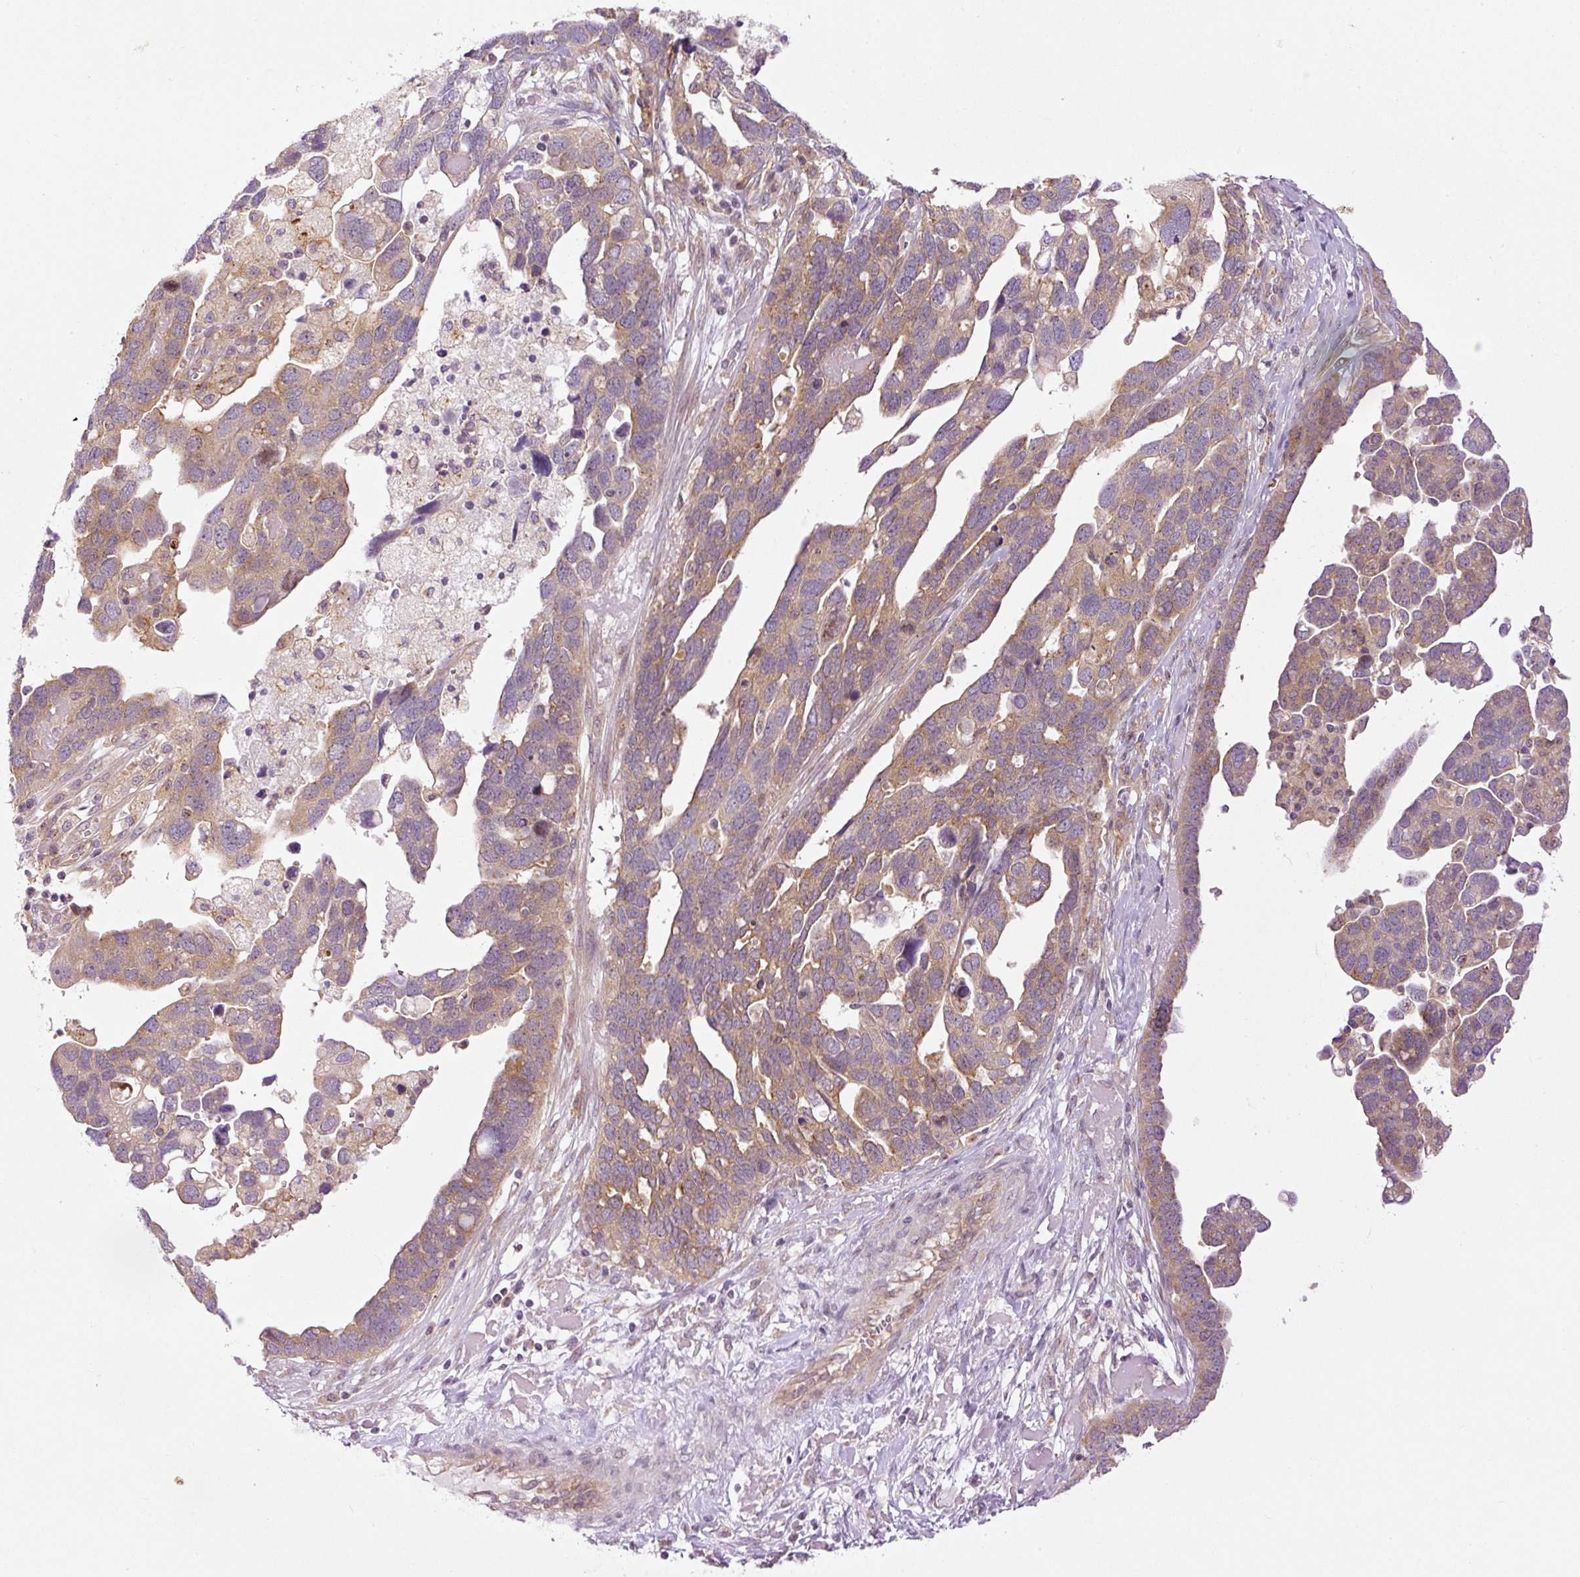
{"staining": {"intensity": "moderate", "quantity": ">75%", "location": "cytoplasmic/membranous"}, "tissue": "ovarian cancer", "cell_type": "Tumor cells", "image_type": "cancer", "snomed": [{"axis": "morphology", "description": "Cystadenocarcinoma, serous, NOS"}, {"axis": "topography", "description": "Ovary"}], "caption": "Ovarian cancer stained for a protein demonstrates moderate cytoplasmic/membranous positivity in tumor cells.", "gene": "MZT2B", "patient": {"sex": "female", "age": 54}}